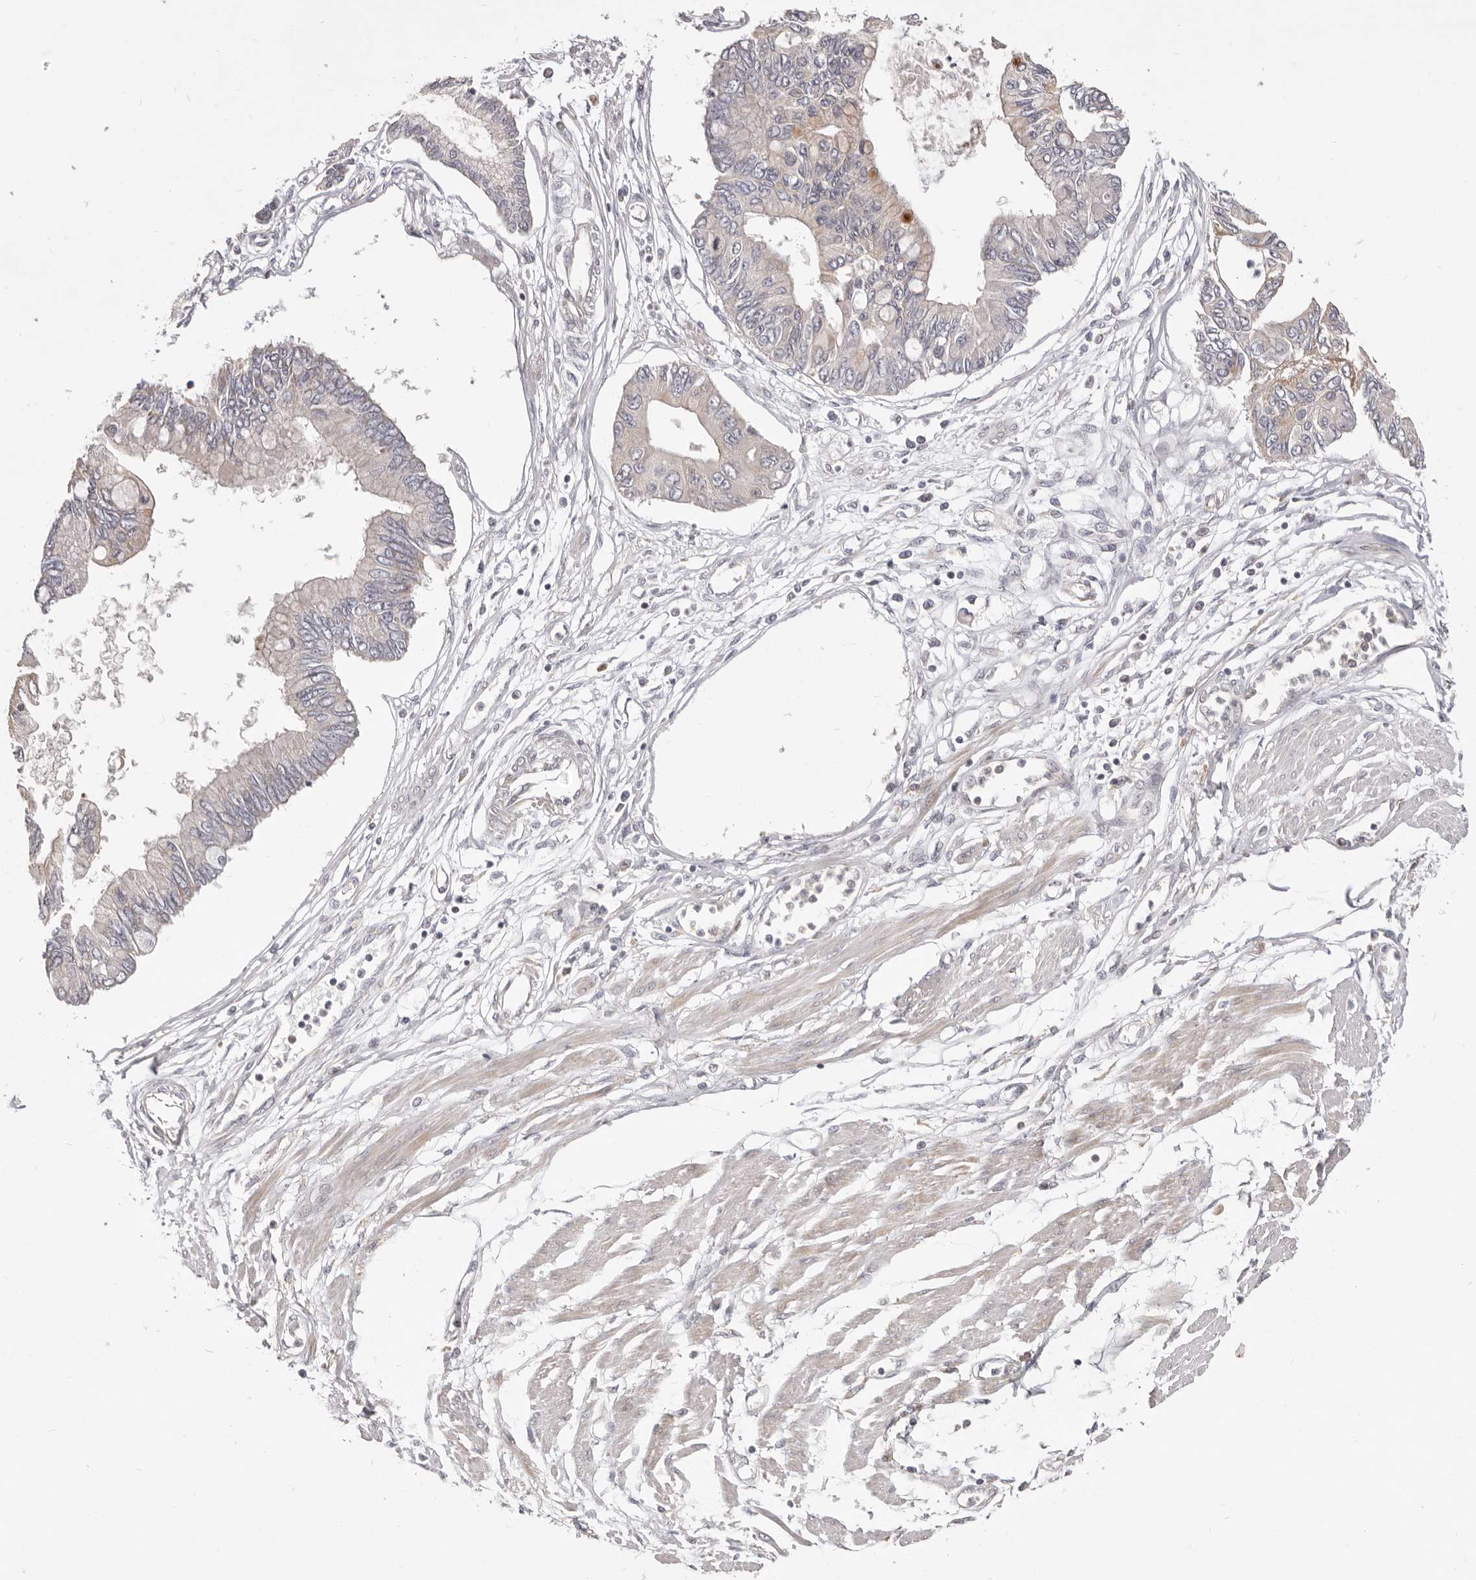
{"staining": {"intensity": "negative", "quantity": "none", "location": "none"}, "tissue": "pancreatic cancer", "cell_type": "Tumor cells", "image_type": "cancer", "snomed": [{"axis": "morphology", "description": "Adenocarcinoma, NOS"}, {"axis": "topography", "description": "Pancreas"}], "caption": "High magnification brightfield microscopy of pancreatic cancer stained with DAB (3,3'-diaminobenzidine) (brown) and counterstained with hematoxylin (blue): tumor cells show no significant staining.", "gene": "TOR3A", "patient": {"sex": "female", "age": 77}}